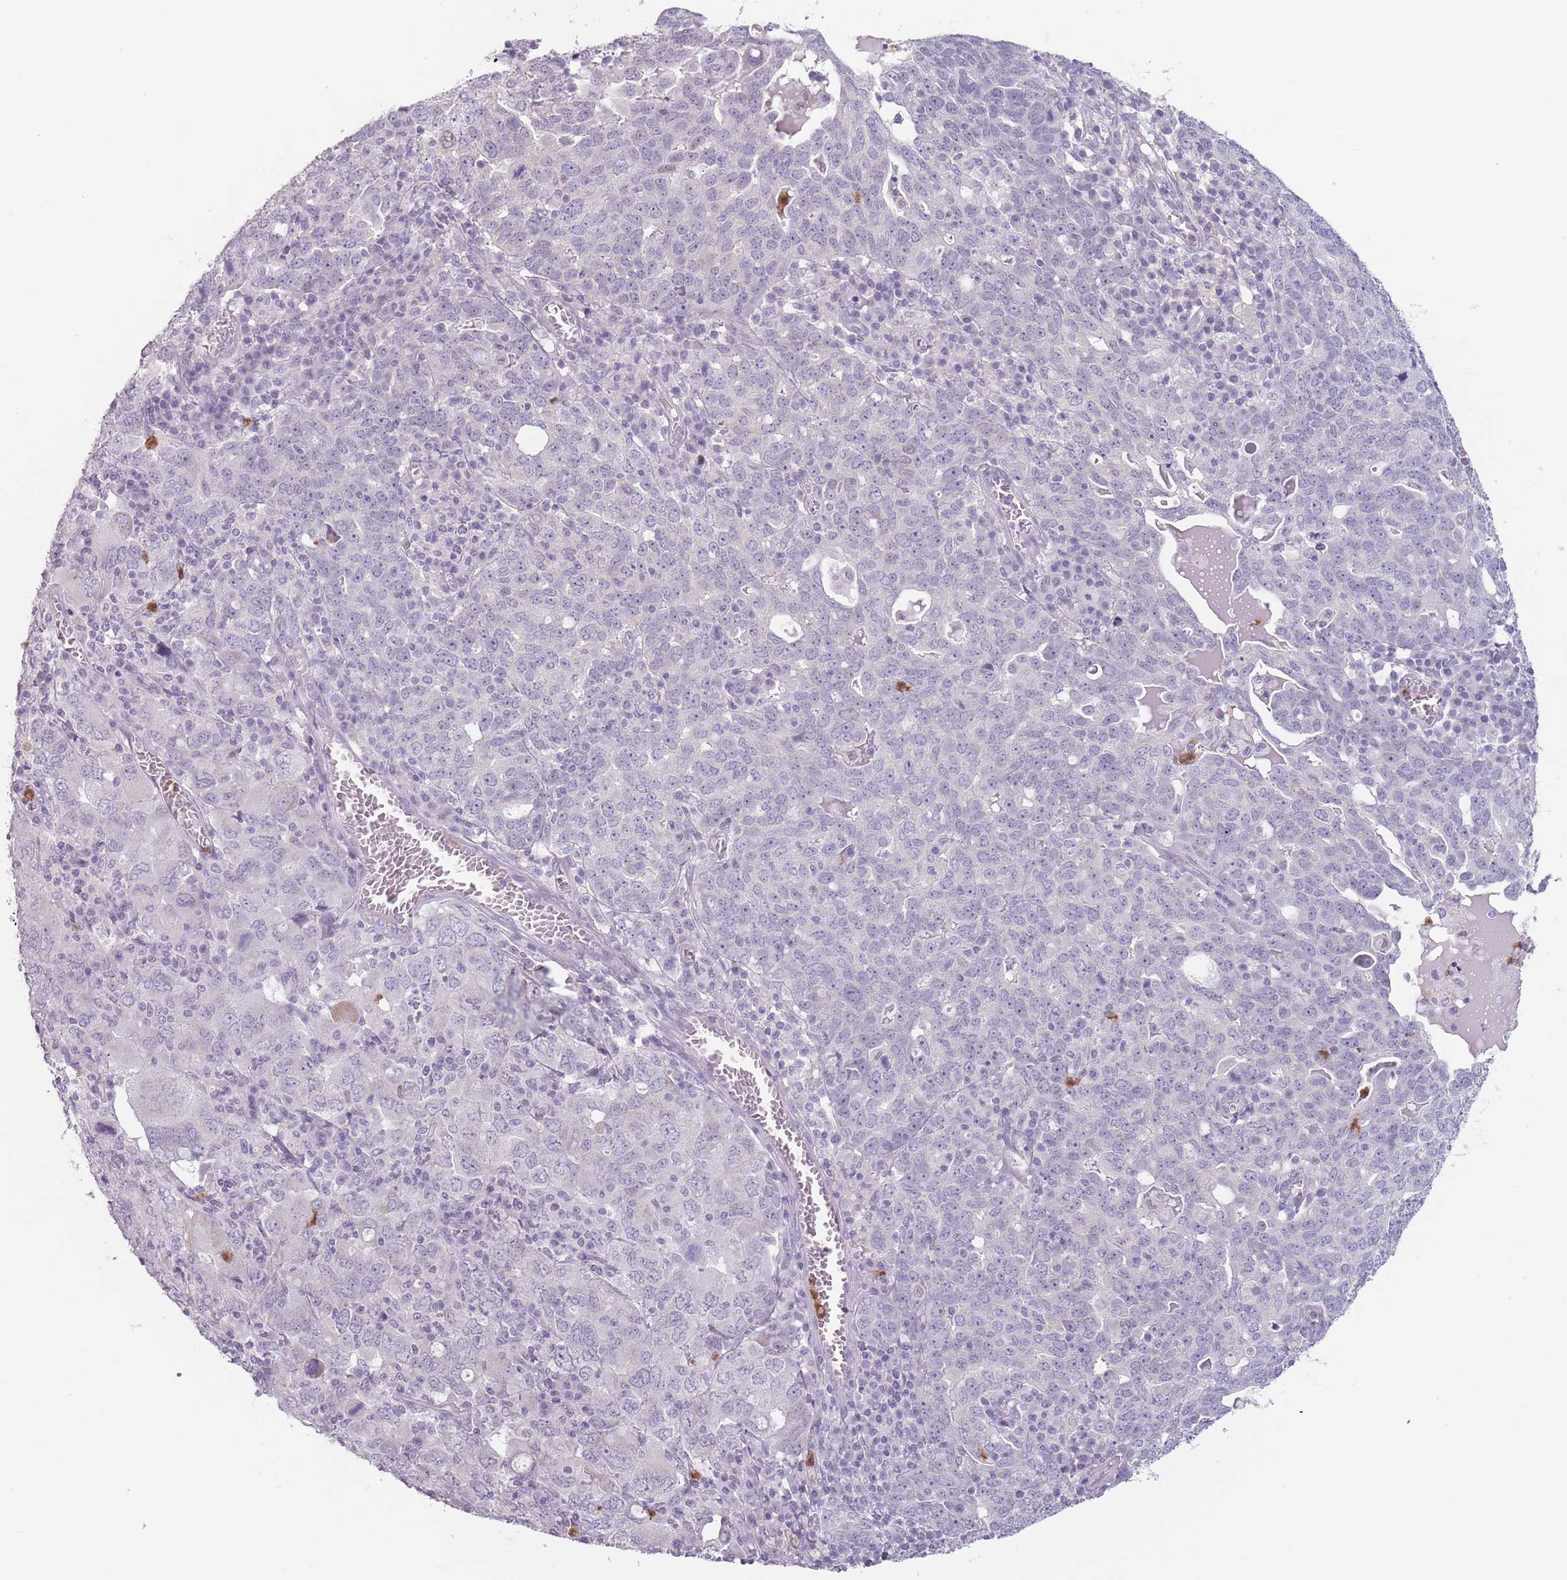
{"staining": {"intensity": "negative", "quantity": "none", "location": "none"}, "tissue": "ovarian cancer", "cell_type": "Tumor cells", "image_type": "cancer", "snomed": [{"axis": "morphology", "description": "Carcinoma, endometroid"}, {"axis": "topography", "description": "Ovary"}], "caption": "Tumor cells are negative for protein expression in human endometroid carcinoma (ovarian). (Brightfield microscopy of DAB immunohistochemistry at high magnification).", "gene": "ZNF584", "patient": {"sex": "female", "age": 62}}